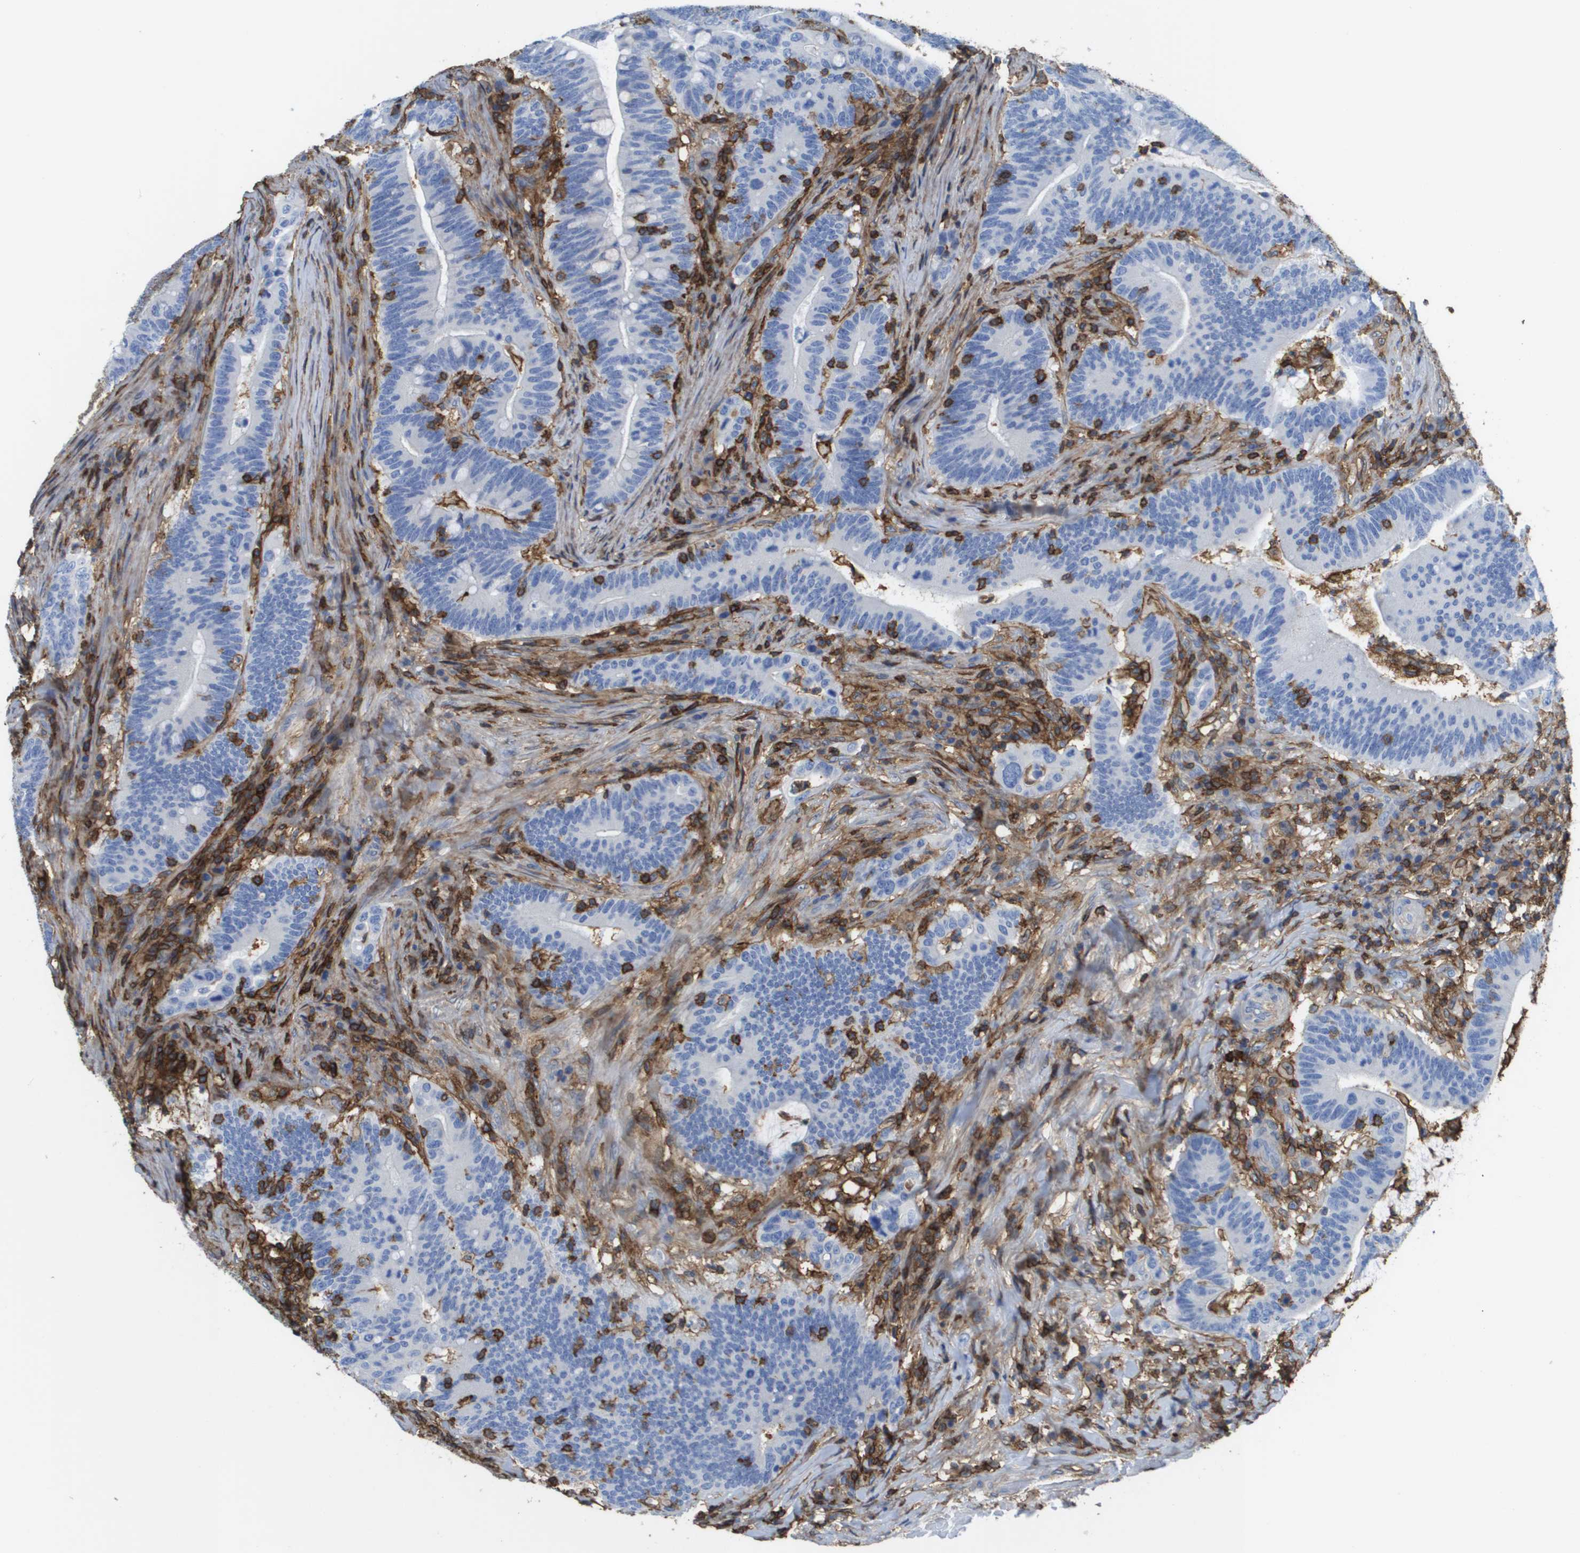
{"staining": {"intensity": "negative", "quantity": "none", "location": "none"}, "tissue": "colorectal cancer", "cell_type": "Tumor cells", "image_type": "cancer", "snomed": [{"axis": "morphology", "description": "Normal tissue, NOS"}, {"axis": "morphology", "description": "Adenocarcinoma, NOS"}, {"axis": "topography", "description": "Colon"}], "caption": "IHC micrograph of human colorectal cancer (adenocarcinoma) stained for a protein (brown), which displays no expression in tumor cells.", "gene": "PASK", "patient": {"sex": "female", "age": 66}}